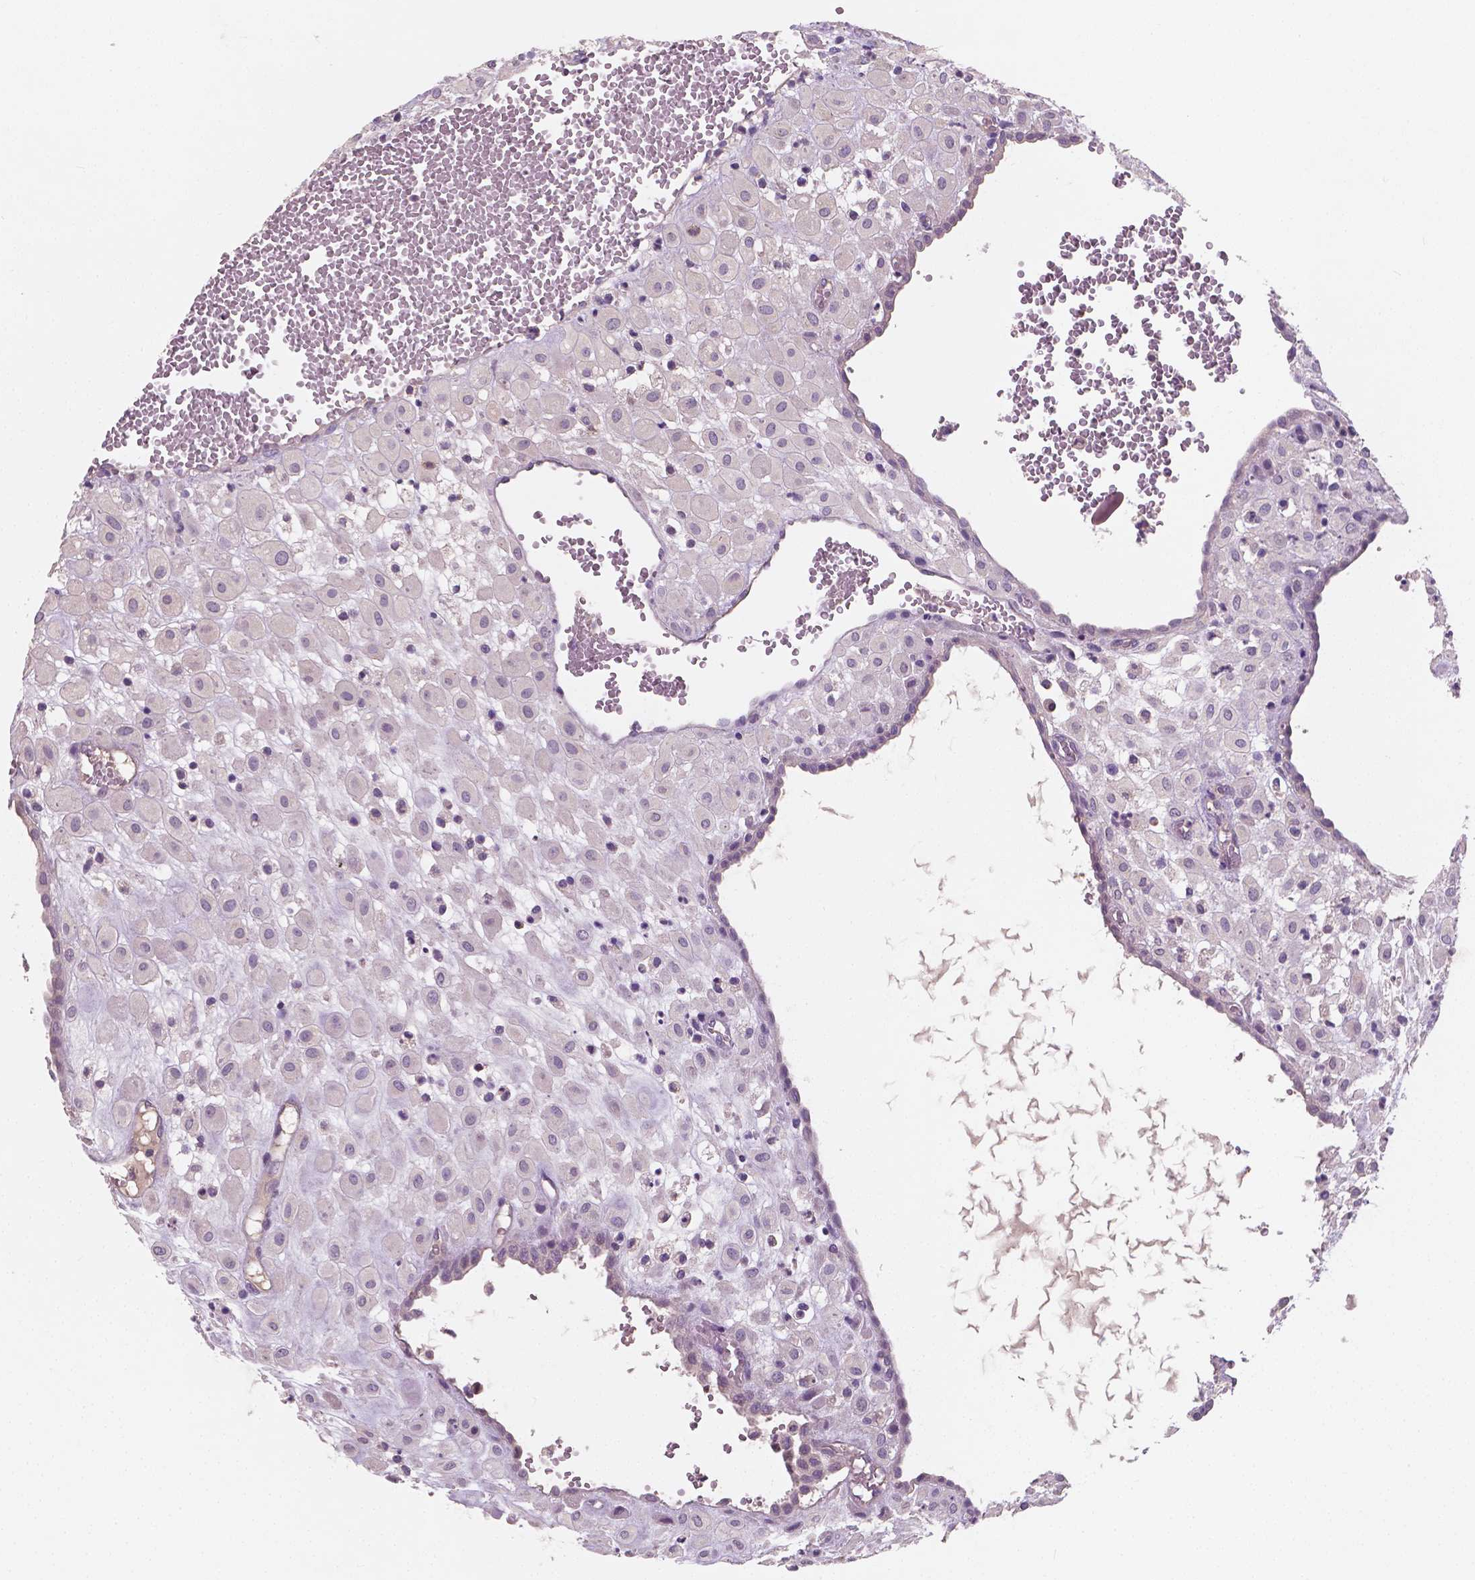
{"staining": {"intensity": "negative", "quantity": "none", "location": "none"}, "tissue": "placenta", "cell_type": "Decidual cells", "image_type": "normal", "snomed": [{"axis": "morphology", "description": "Normal tissue, NOS"}, {"axis": "topography", "description": "Placenta"}], "caption": "This is a image of immunohistochemistry staining of unremarkable placenta, which shows no positivity in decidual cells. Brightfield microscopy of immunohistochemistry stained with DAB (brown) and hematoxylin (blue), captured at high magnification.", "gene": "LSM14B", "patient": {"sex": "female", "age": 24}}